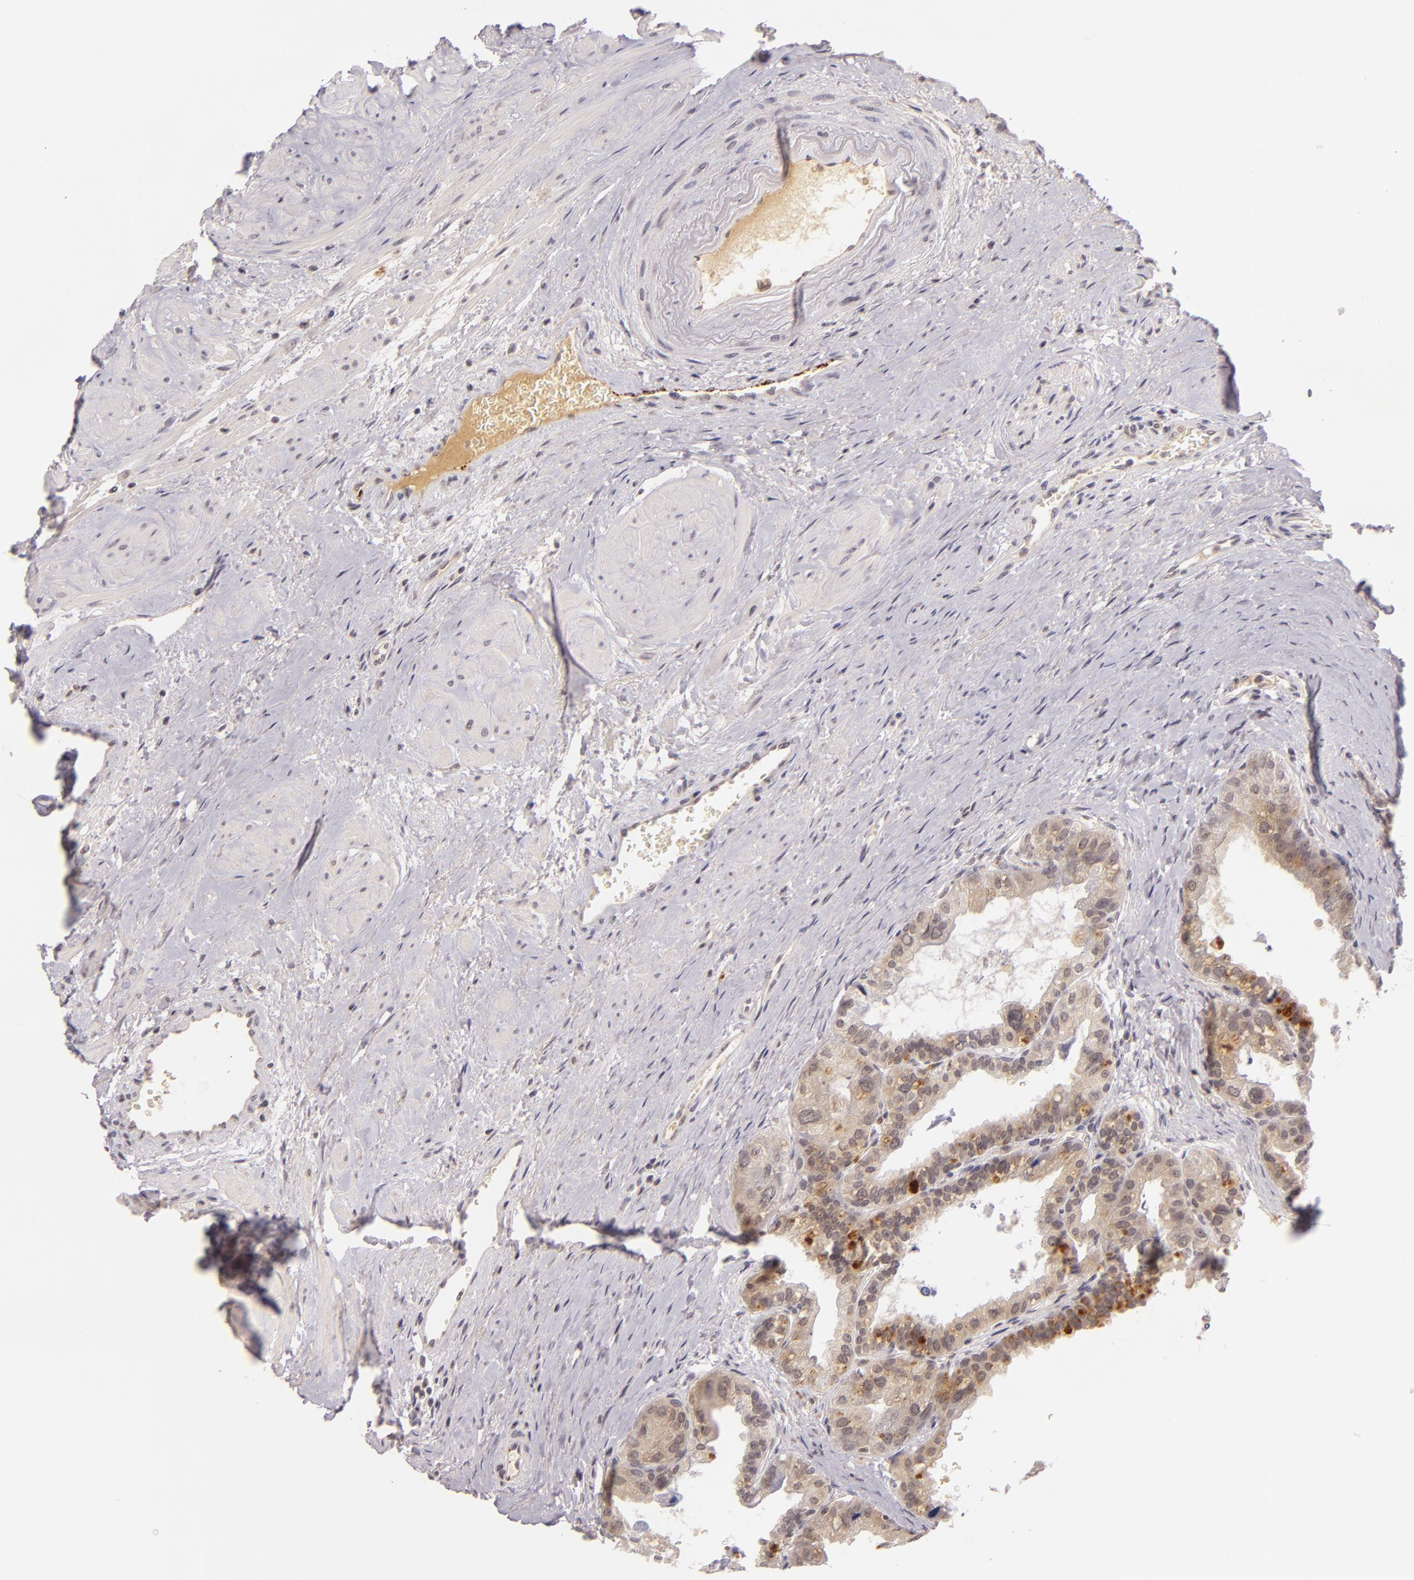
{"staining": {"intensity": "weak", "quantity": ">75%", "location": "cytoplasmic/membranous"}, "tissue": "prostate", "cell_type": "Glandular cells", "image_type": "normal", "snomed": [{"axis": "morphology", "description": "Normal tissue, NOS"}, {"axis": "topography", "description": "Prostate"}], "caption": "This image demonstrates immunohistochemistry (IHC) staining of normal human prostate, with low weak cytoplasmic/membranous expression in approximately >75% of glandular cells.", "gene": "CASP8", "patient": {"sex": "male", "age": 60}}